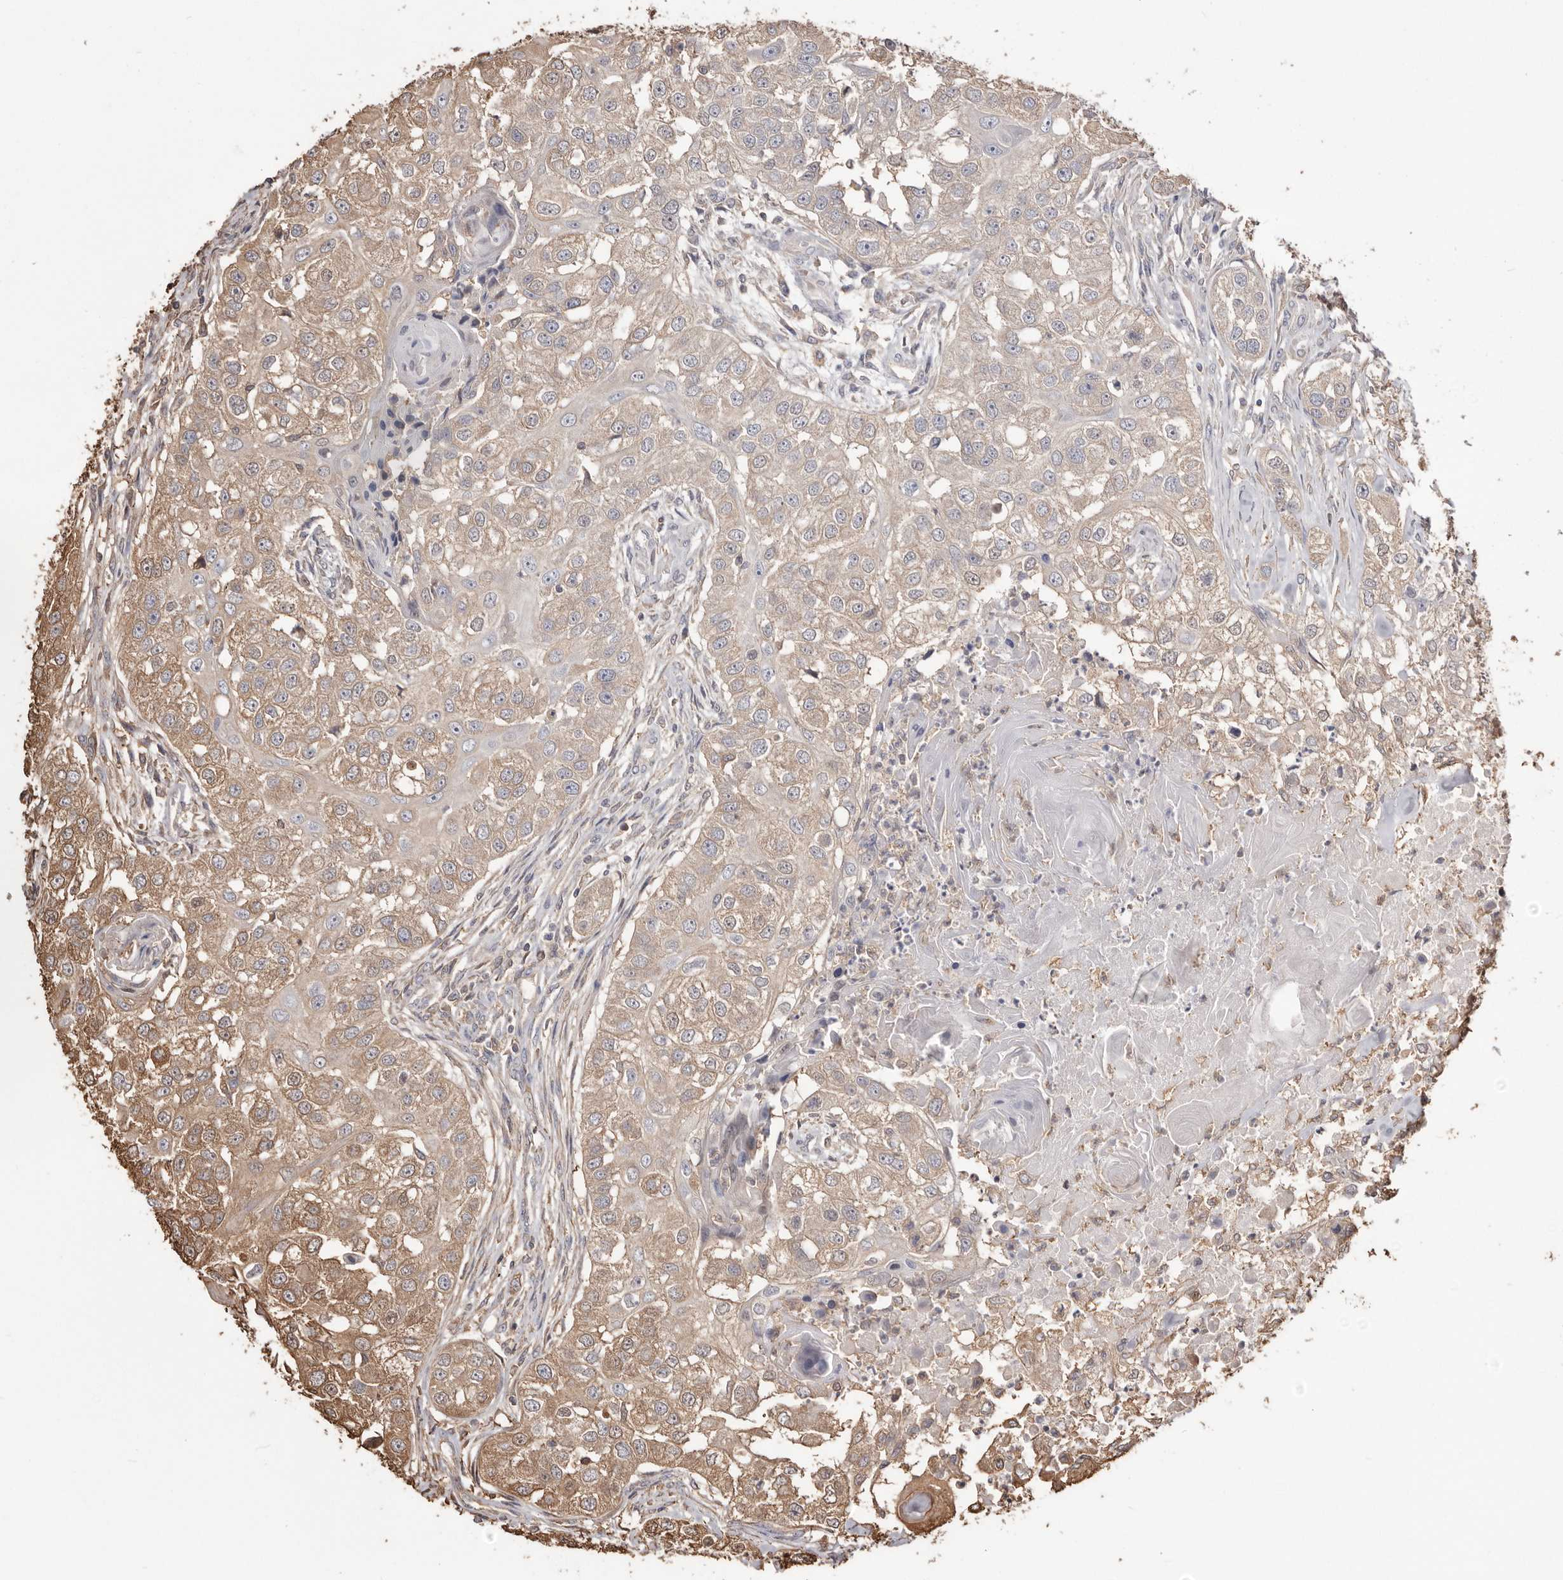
{"staining": {"intensity": "moderate", "quantity": "25%-75%", "location": "cytoplasmic/membranous"}, "tissue": "head and neck cancer", "cell_type": "Tumor cells", "image_type": "cancer", "snomed": [{"axis": "morphology", "description": "Normal tissue, NOS"}, {"axis": "morphology", "description": "Squamous cell carcinoma, NOS"}, {"axis": "topography", "description": "Skeletal muscle"}, {"axis": "topography", "description": "Head-Neck"}], "caption": "This histopathology image displays IHC staining of head and neck cancer, with medium moderate cytoplasmic/membranous staining in about 25%-75% of tumor cells.", "gene": "PKM", "patient": {"sex": "male", "age": 51}}